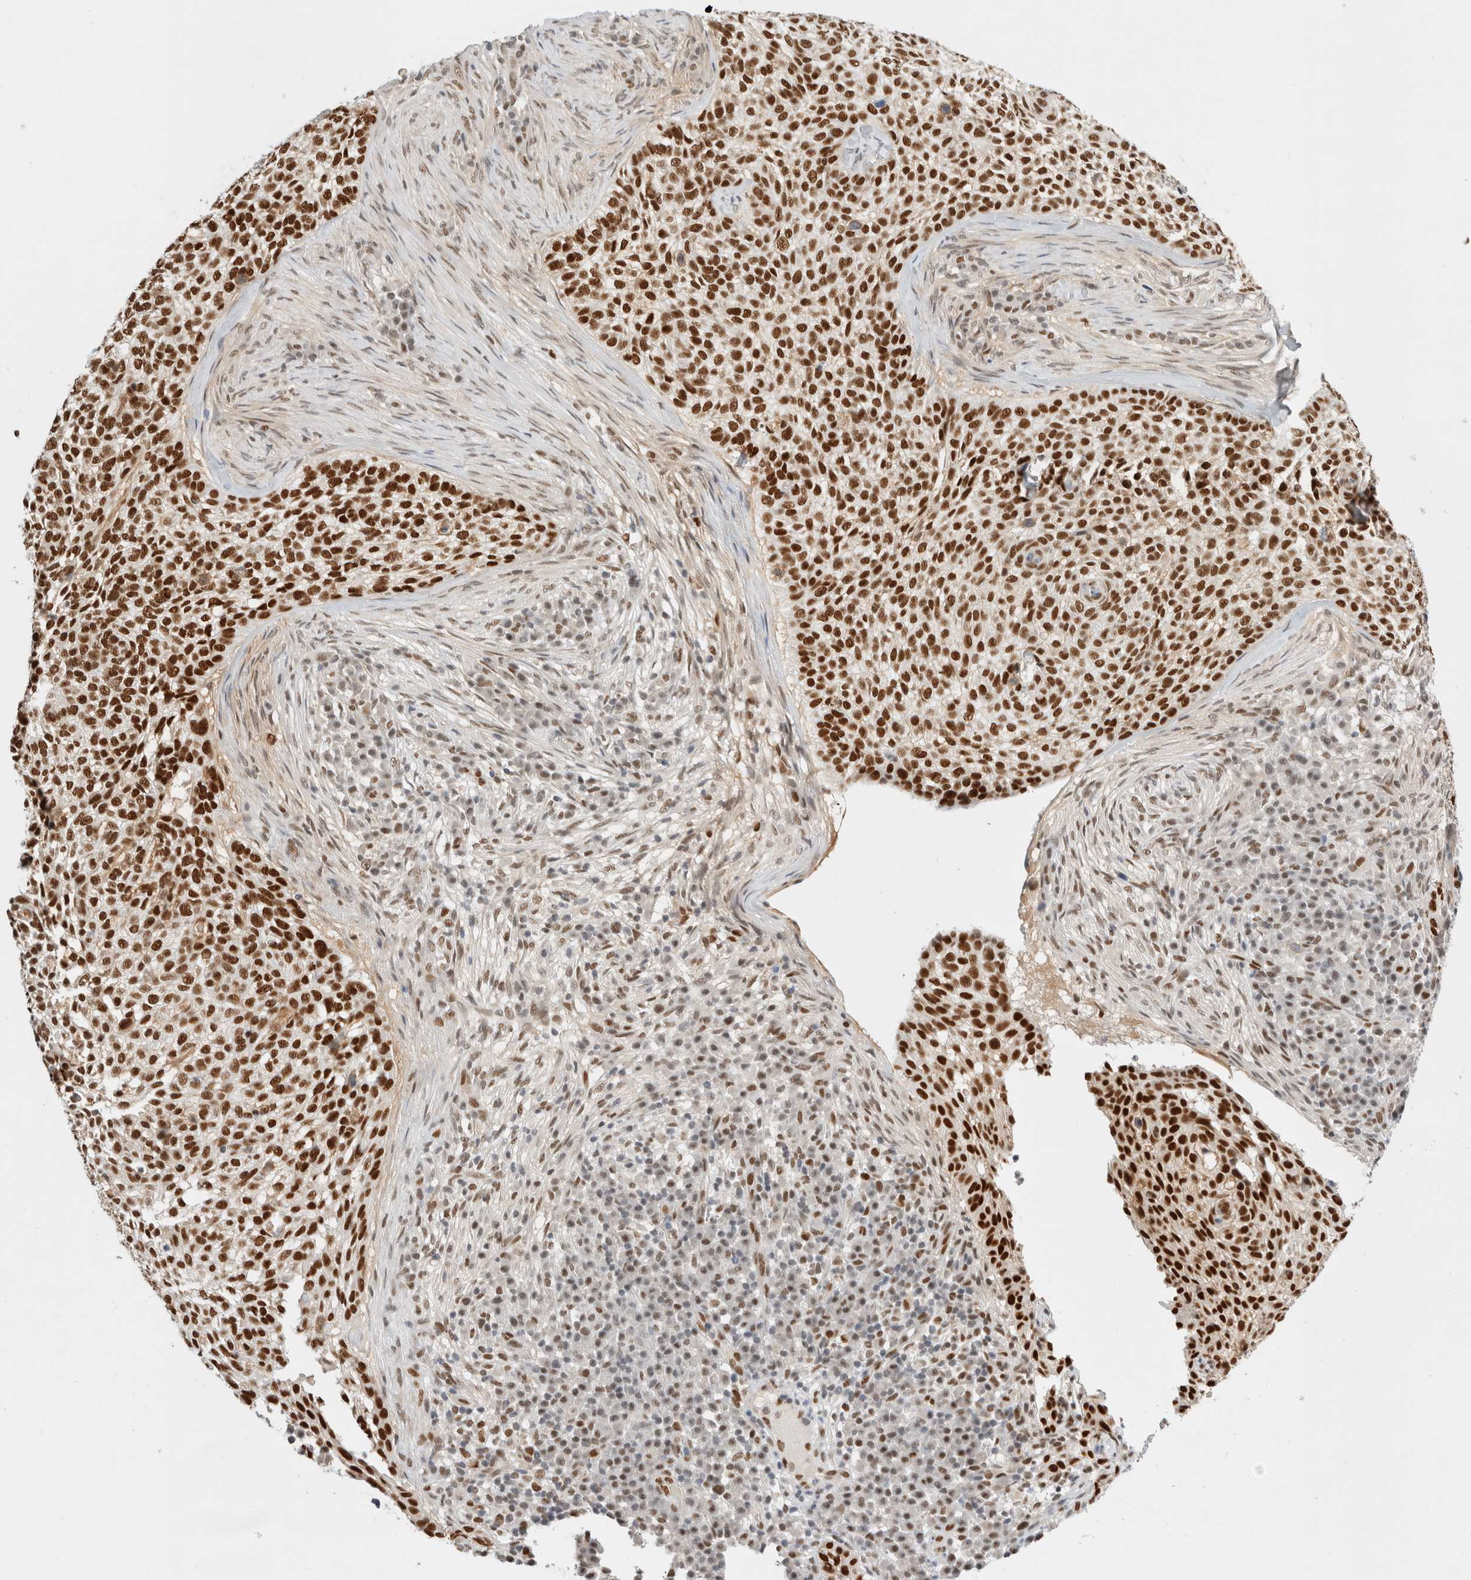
{"staining": {"intensity": "strong", "quantity": ">75%", "location": "nuclear"}, "tissue": "skin cancer", "cell_type": "Tumor cells", "image_type": "cancer", "snomed": [{"axis": "morphology", "description": "Basal cell carcinoma"}, {"axis": "topography", "description": "Skin"}], "caption": "Immunohistochemistry (IHC) of human skin basal cell carcinoma reveals high levels of strong nuclear staining in about >75% of tumor cells.", "gene": "GTF2I", "patient": {"sex": "female", "age": 64}}